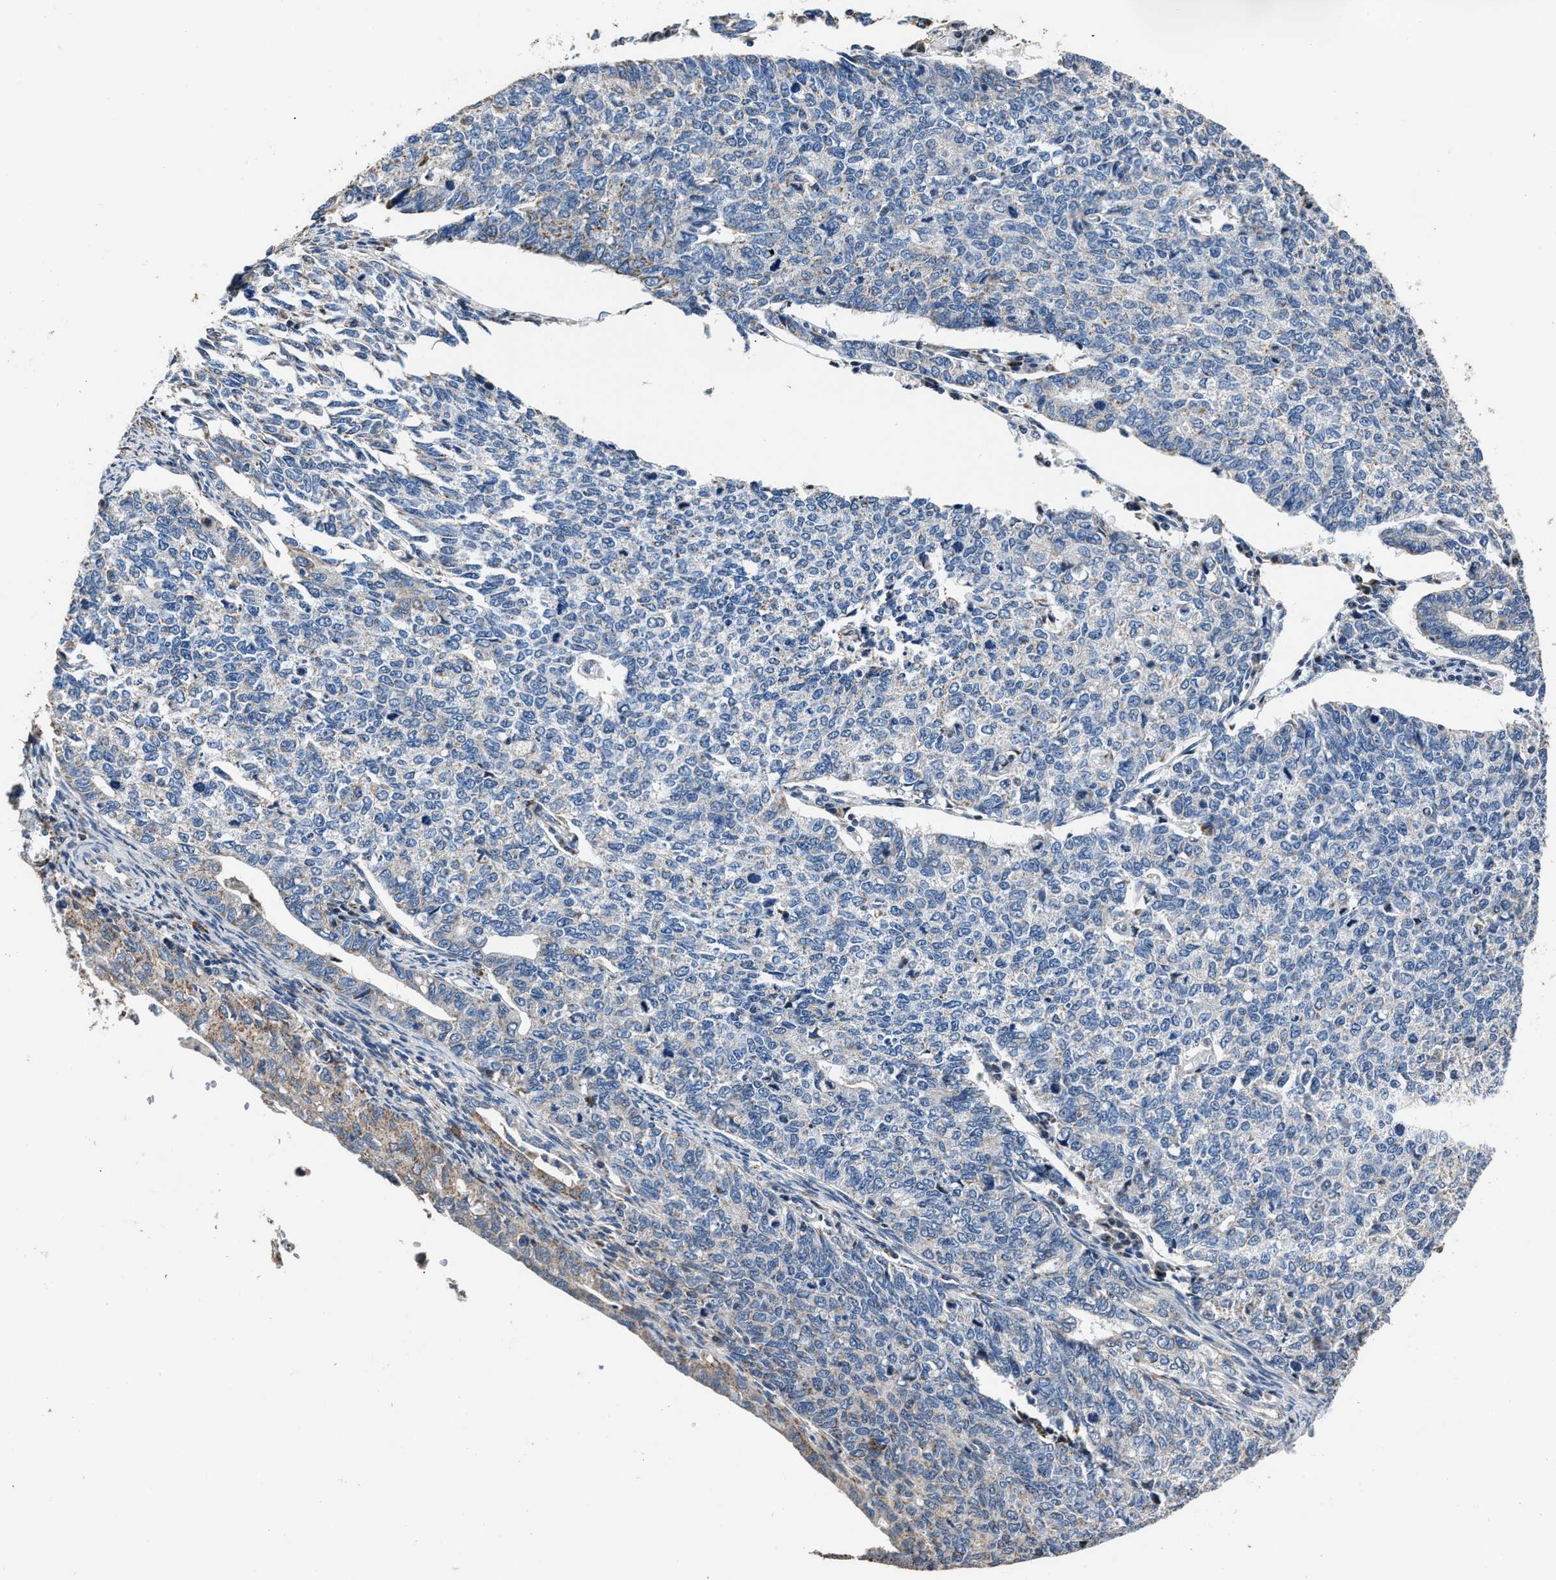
{"staining": {"intensity": "weak", "quantity": "<25%", "location": "cytoplasmic/membranous"}, "tissue": "cervical cancer", "cell_type": "Tumor cells", "image_type": "cancer", "snomed": [{"axis": "morphology", "description": "Squamous cell carcinoma, NOS"}, {"axis": "topography", "description": "Cervix"}], "caption": "Immunohistochemistry micrograph of neoplastic tissue: squamous cell carcinoma (cervical) stained with DAB demonstrates no significant protein positivity in tumor cells.", "gene": "NSUN5", "patient": {"sex": "female", "age": 63}}